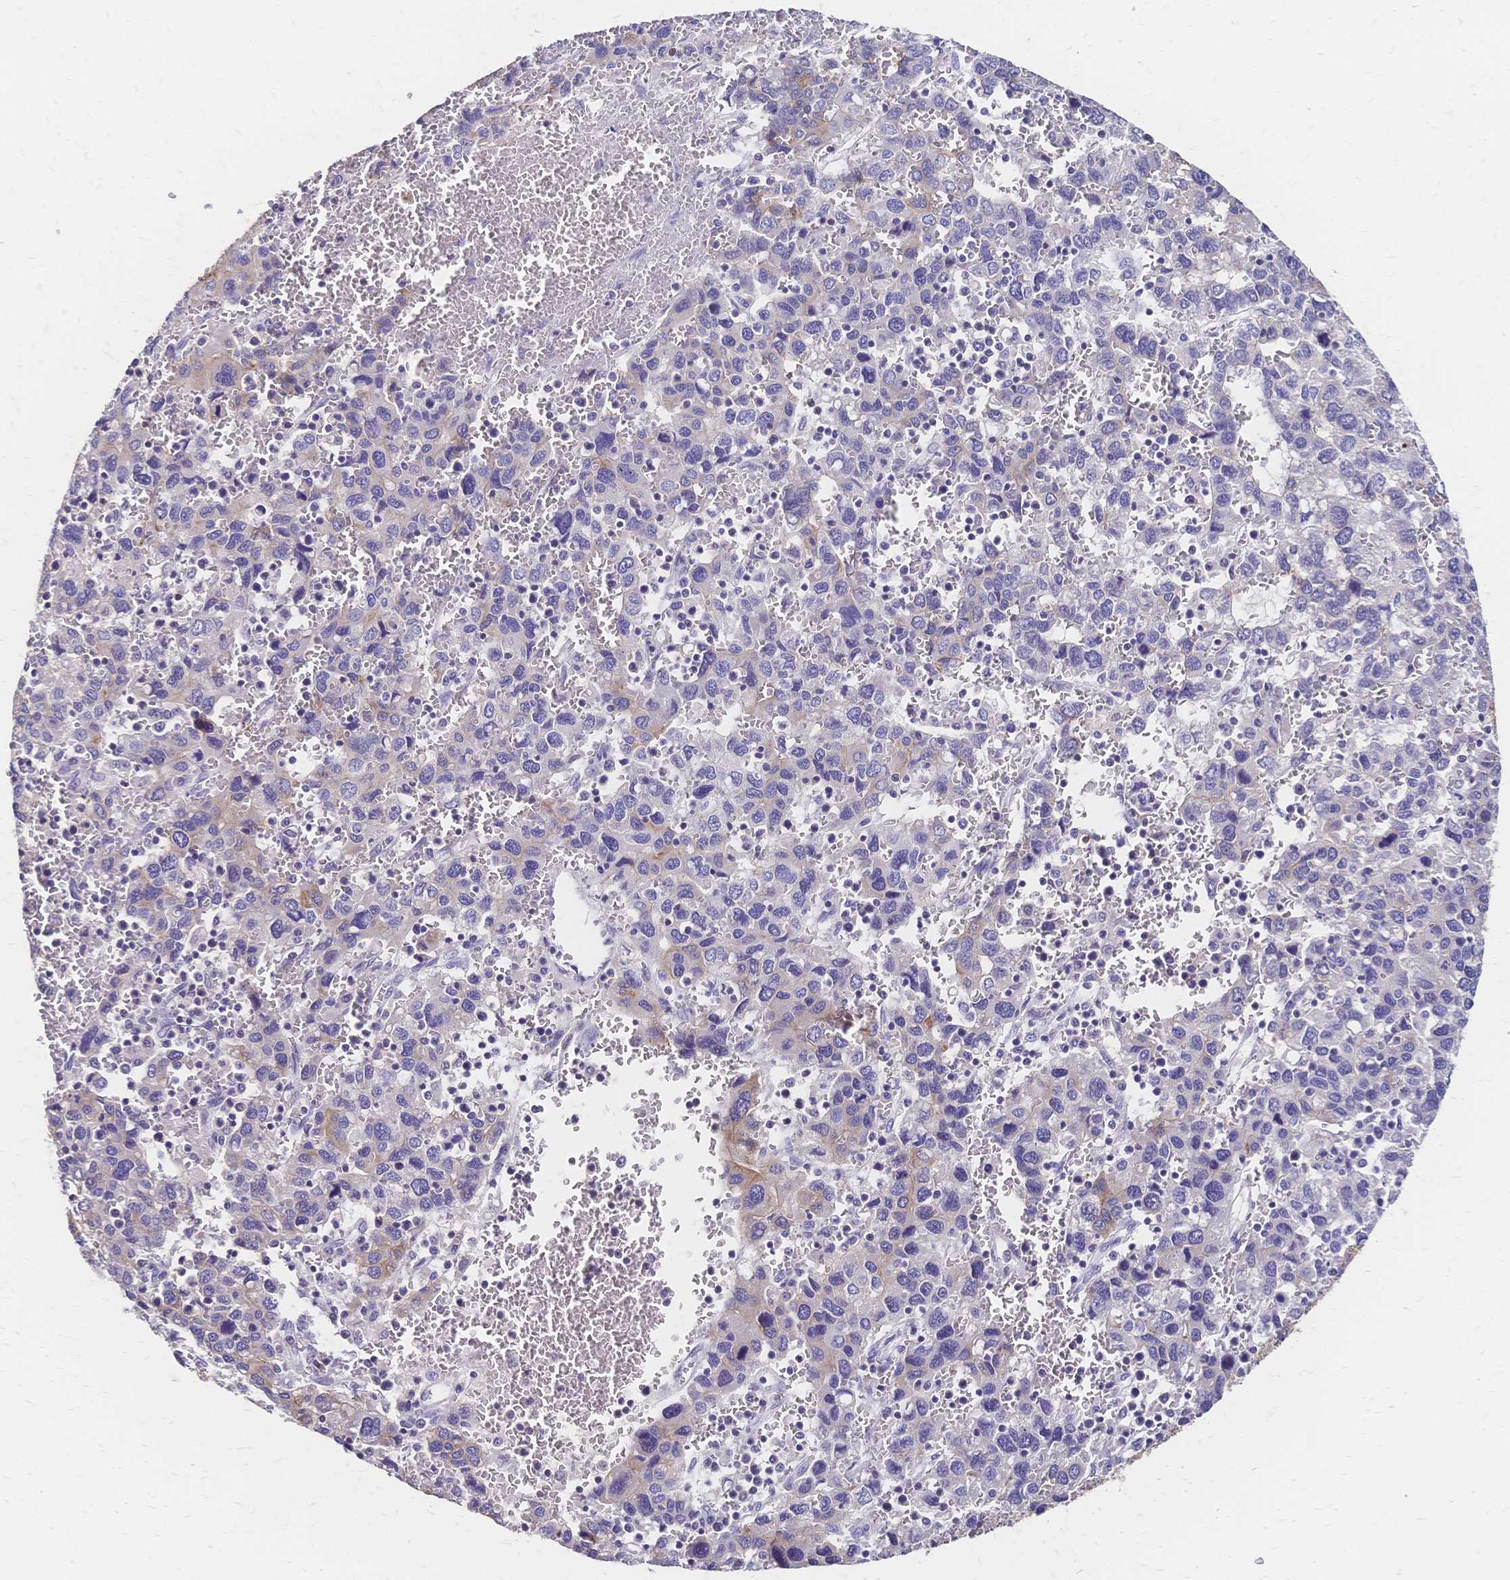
{"staining": {"intensity": "moderate", "quantity": "<25%", "location": "cytoplasmic/membranous"}, "tissue": "liver cancer", "cell_type": "Tumor cells", "image_type": "cancer", "snomed": [{"axis": "morphology", "description": "Carcinoma, Hepatocellular, NOS"}, {"axis": "topography", "description": "Liver"}], "caption": "Protein analysis of liver hepatocellular carcinoma tissue demonstrates moderate cytoplasmic/membranous staining in approximately <25% of tumor cells. The protein is stained brown, and the nuclei are stained in blue (DAB IHC with brightfield microscopy, high magnification).", "gene": "DTNB", "patient": {"sex": "male", "age": 69}}